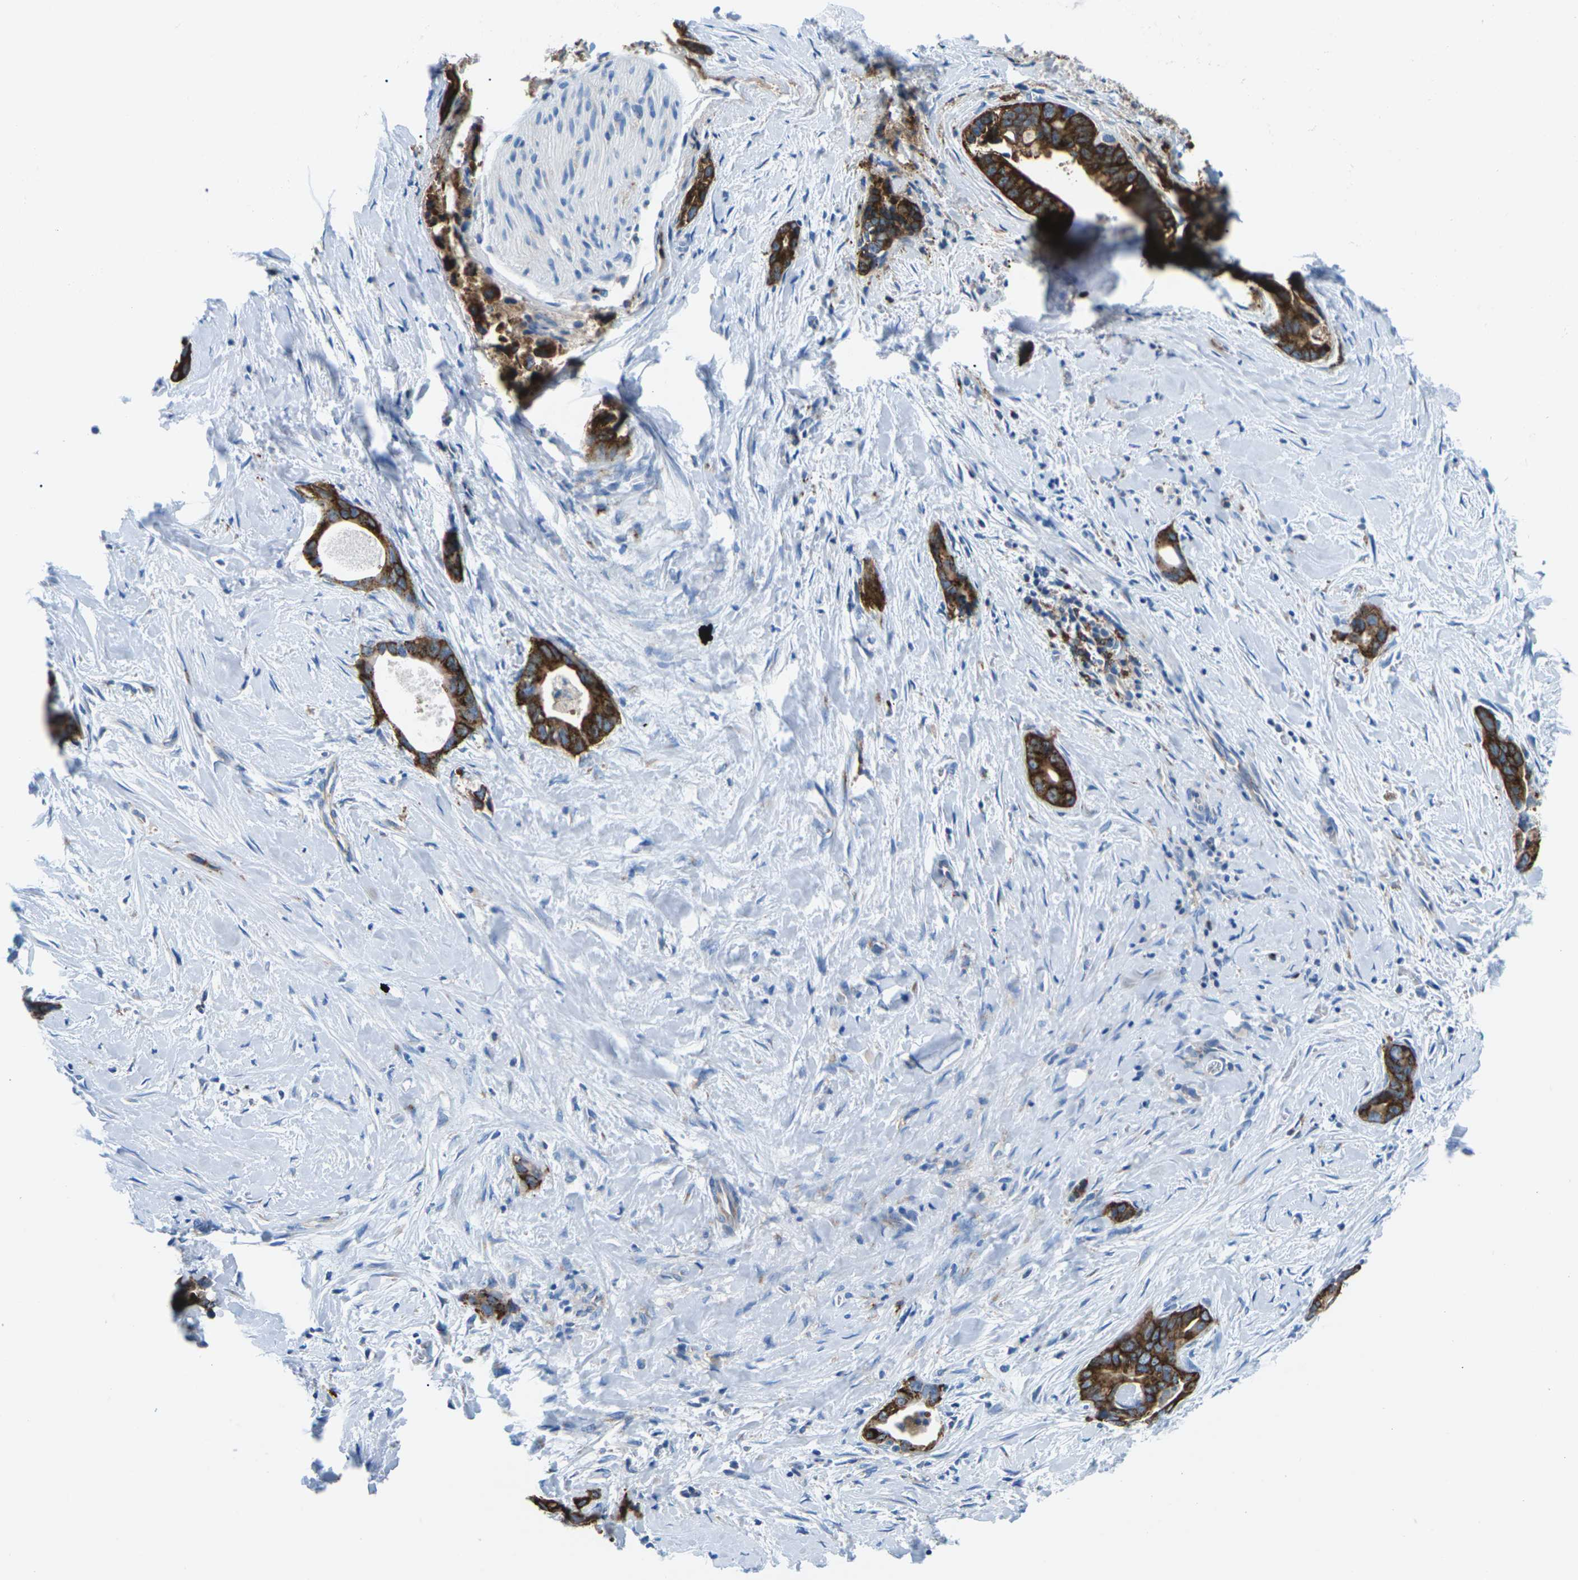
{"staining": {"intensity": "strong", "quantity": ">75%", "location": "cytoplasmic/membranous"}, "tissue": "liver cancer", "cell_type": "Tumor cells", "image_type": "cancer", "snomed": [{"axis": "morphology", "description": "Cholangiocarcinoma"}, {"axis": "topography", "description": "Liver"}], "caption": "Liver cancer (cholangiocarcinoma) stained with DAB immunohistochemistry demonstrates high levels of strong cytoplasmic/membranous expression in approximately >75% of tumor cells. (brown staining indicates protein expression, while blue staining denotes nuclei).", "gene": "SYNGR2", "patient": {"sex": "female", "age": 55}}